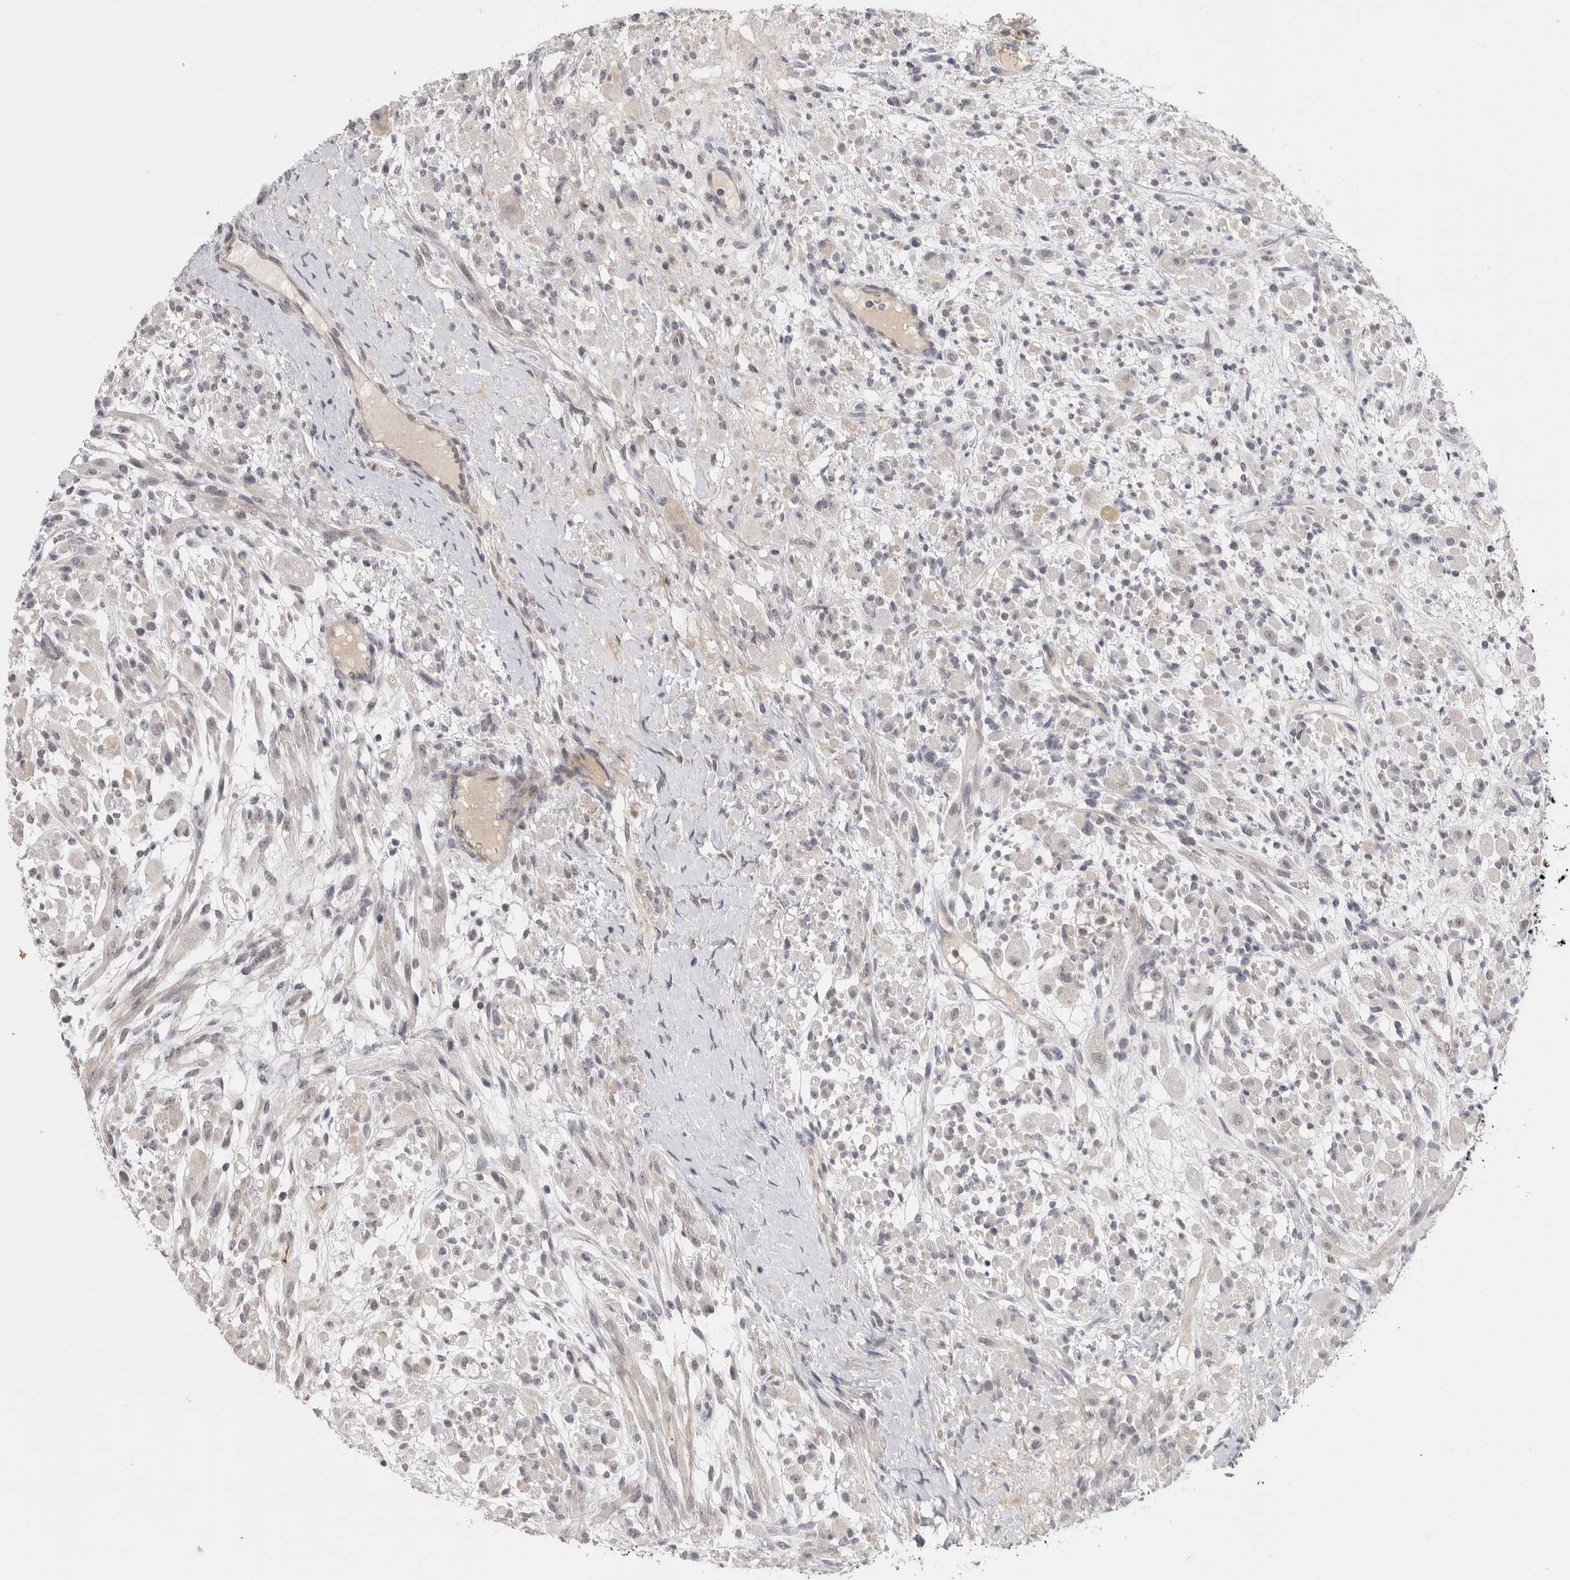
{"staining": {"intensity": "negative", "quantity": "none", "location": "none"}, "tissue": "testis cancer", "cell_type": "Tumor cells", "image_type": "cancer", "snomed": [{"axis": "morphology", "description": "Seminoma, NOS"}, {"axis": "morphology", "description": "Carcinoma, Embryonal, NOS"}, {"axis": "topography", "description": "Testis"}], "caption": "Embryonal carcinoma (testis) stained for a protein using immunohistochemistry exhibits no expression tumor cells.", "gene": "ZNF318", "patient": {"sex": "male", "age": 28}}